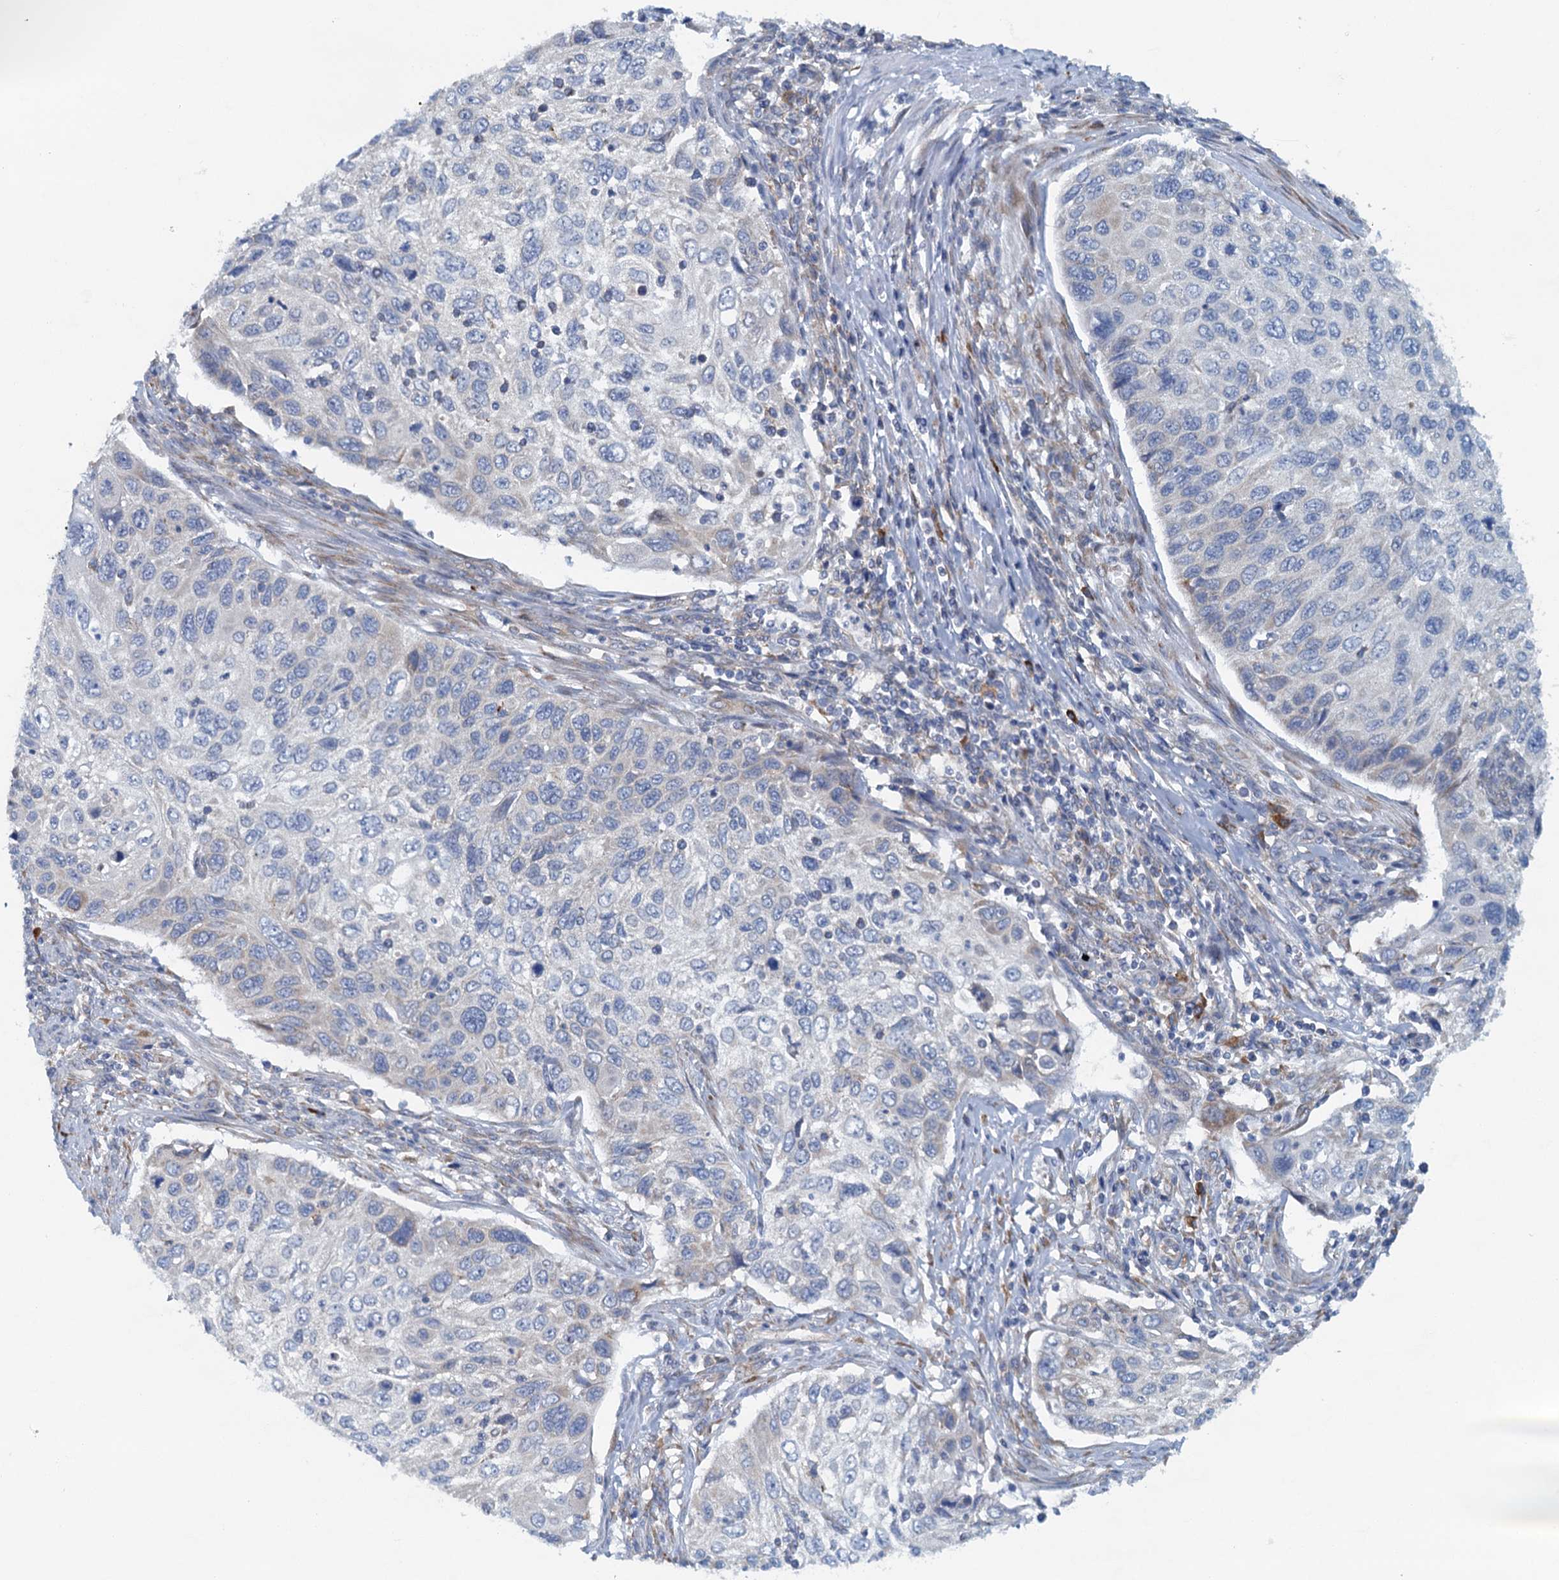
{"staining": {"intensity": "negative", "quantity": "none", "location": "none"}, "tissue": "cervical cancer", "cell_type": "Tumor cells", "image_type": "cancer", "snomed": [{"axis": "morphology", "description": "Squamous cell carcinoma, NOS"}, {"axis": "topography", "description": "Cervix"}], "caption": "The image exhibits no staining of tumor cells in squamous cell carcinoma (cervical).", "gene": "MYDGF", "patient": {"sex": "female", "age": 70}}